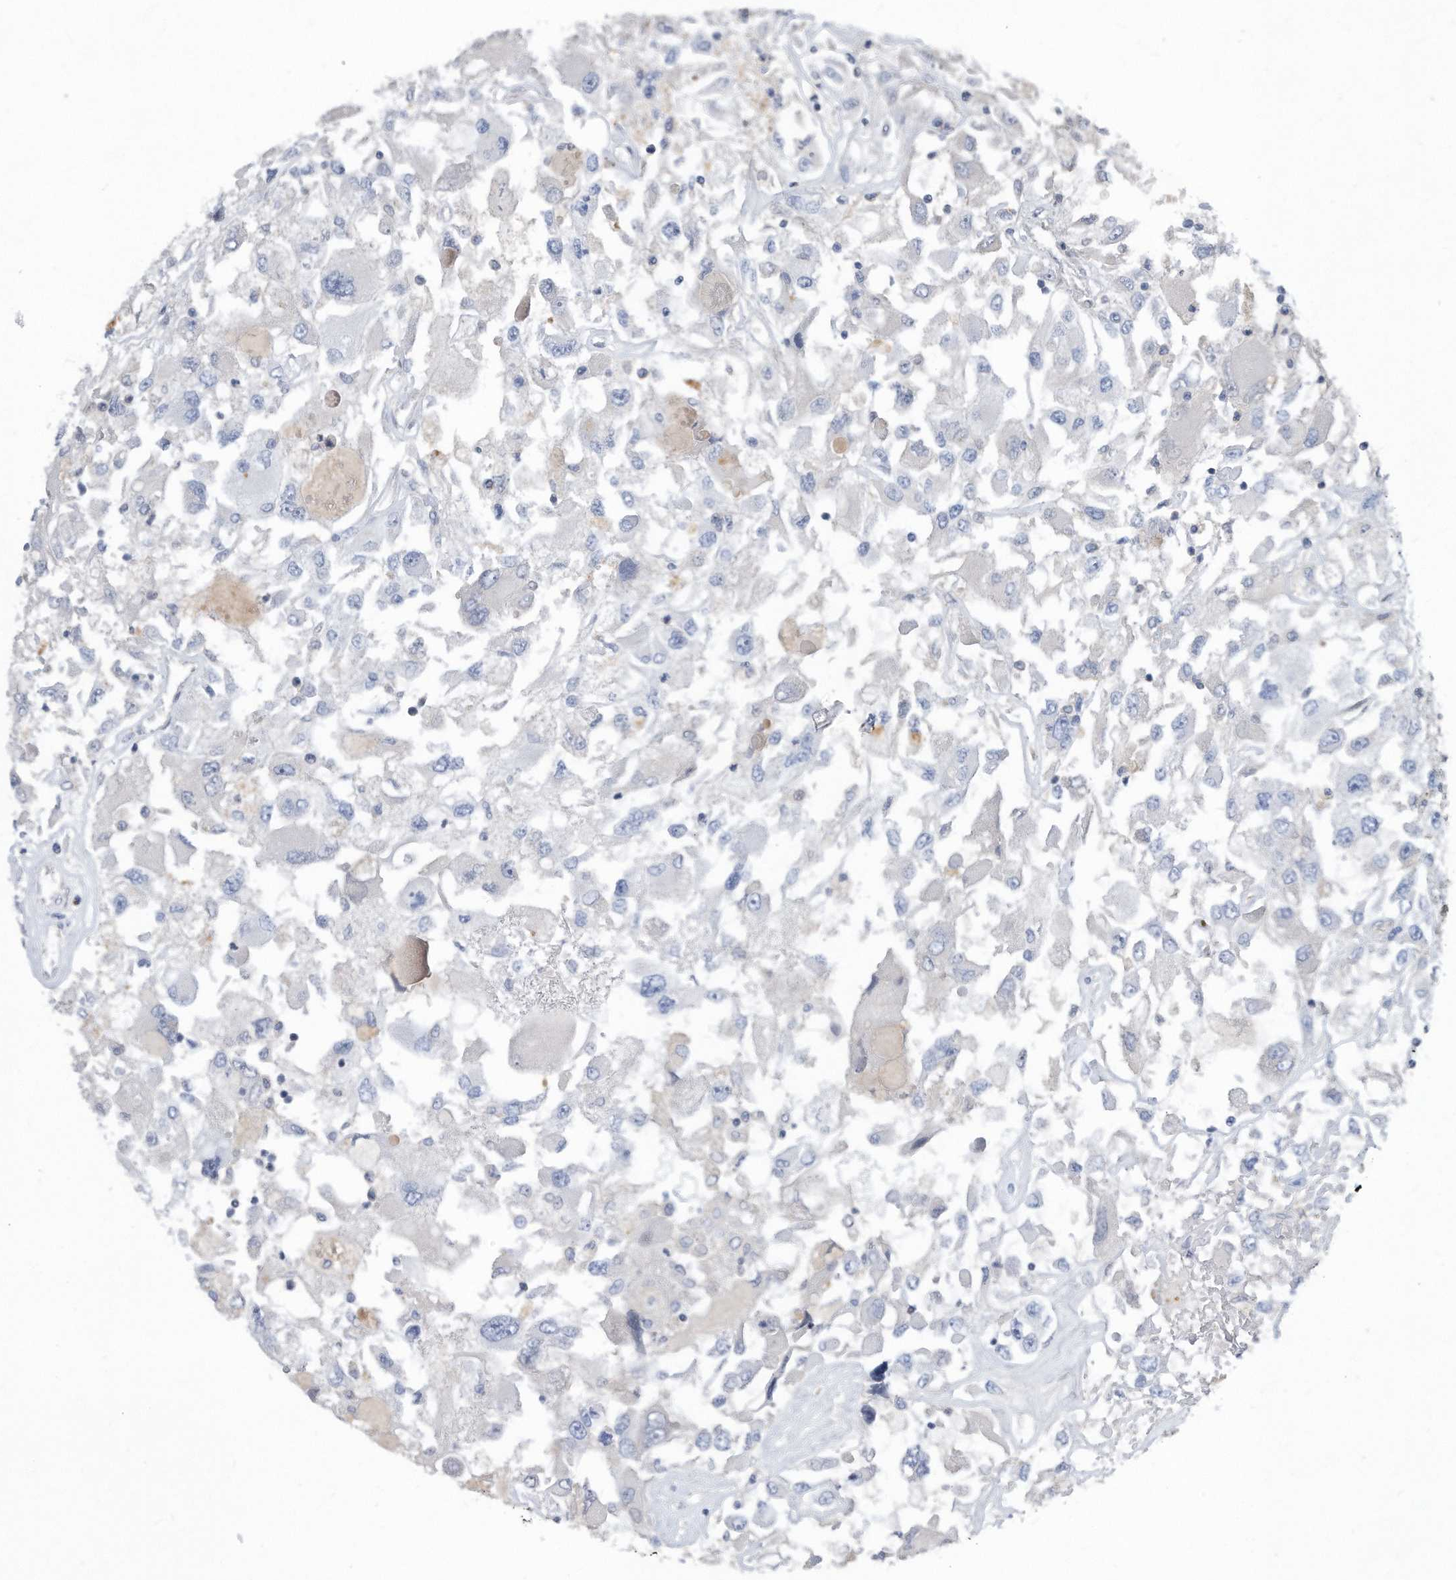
{"staining": {"intensity": "negative", "quantity": "none", "location": "none"}, "tissue": "renal cancer", "cell_type": "Tumor cells", "image_type": "cancer", "snomed": [{"axis": "morphology", "description": "Adenocarcinoma, NOS"}, {"axis": "topography", "description": "Kidney"}], "caption": "This photomicrograph is of renal adenocarcinoma stained with immunohistochemistry to label a protein in brown with the nuclei are counter-stained blue. There is no positivity in tumor cells. Brightfield microscopy of immunohistochemistry (IHC) stained with DAB (3,3'-diaminobenzidine) (brown) and hematoxylin (blue), captured at high magnification.", "gene": "MAP2K6", "patient": {"sex": "female", "age": 52}}